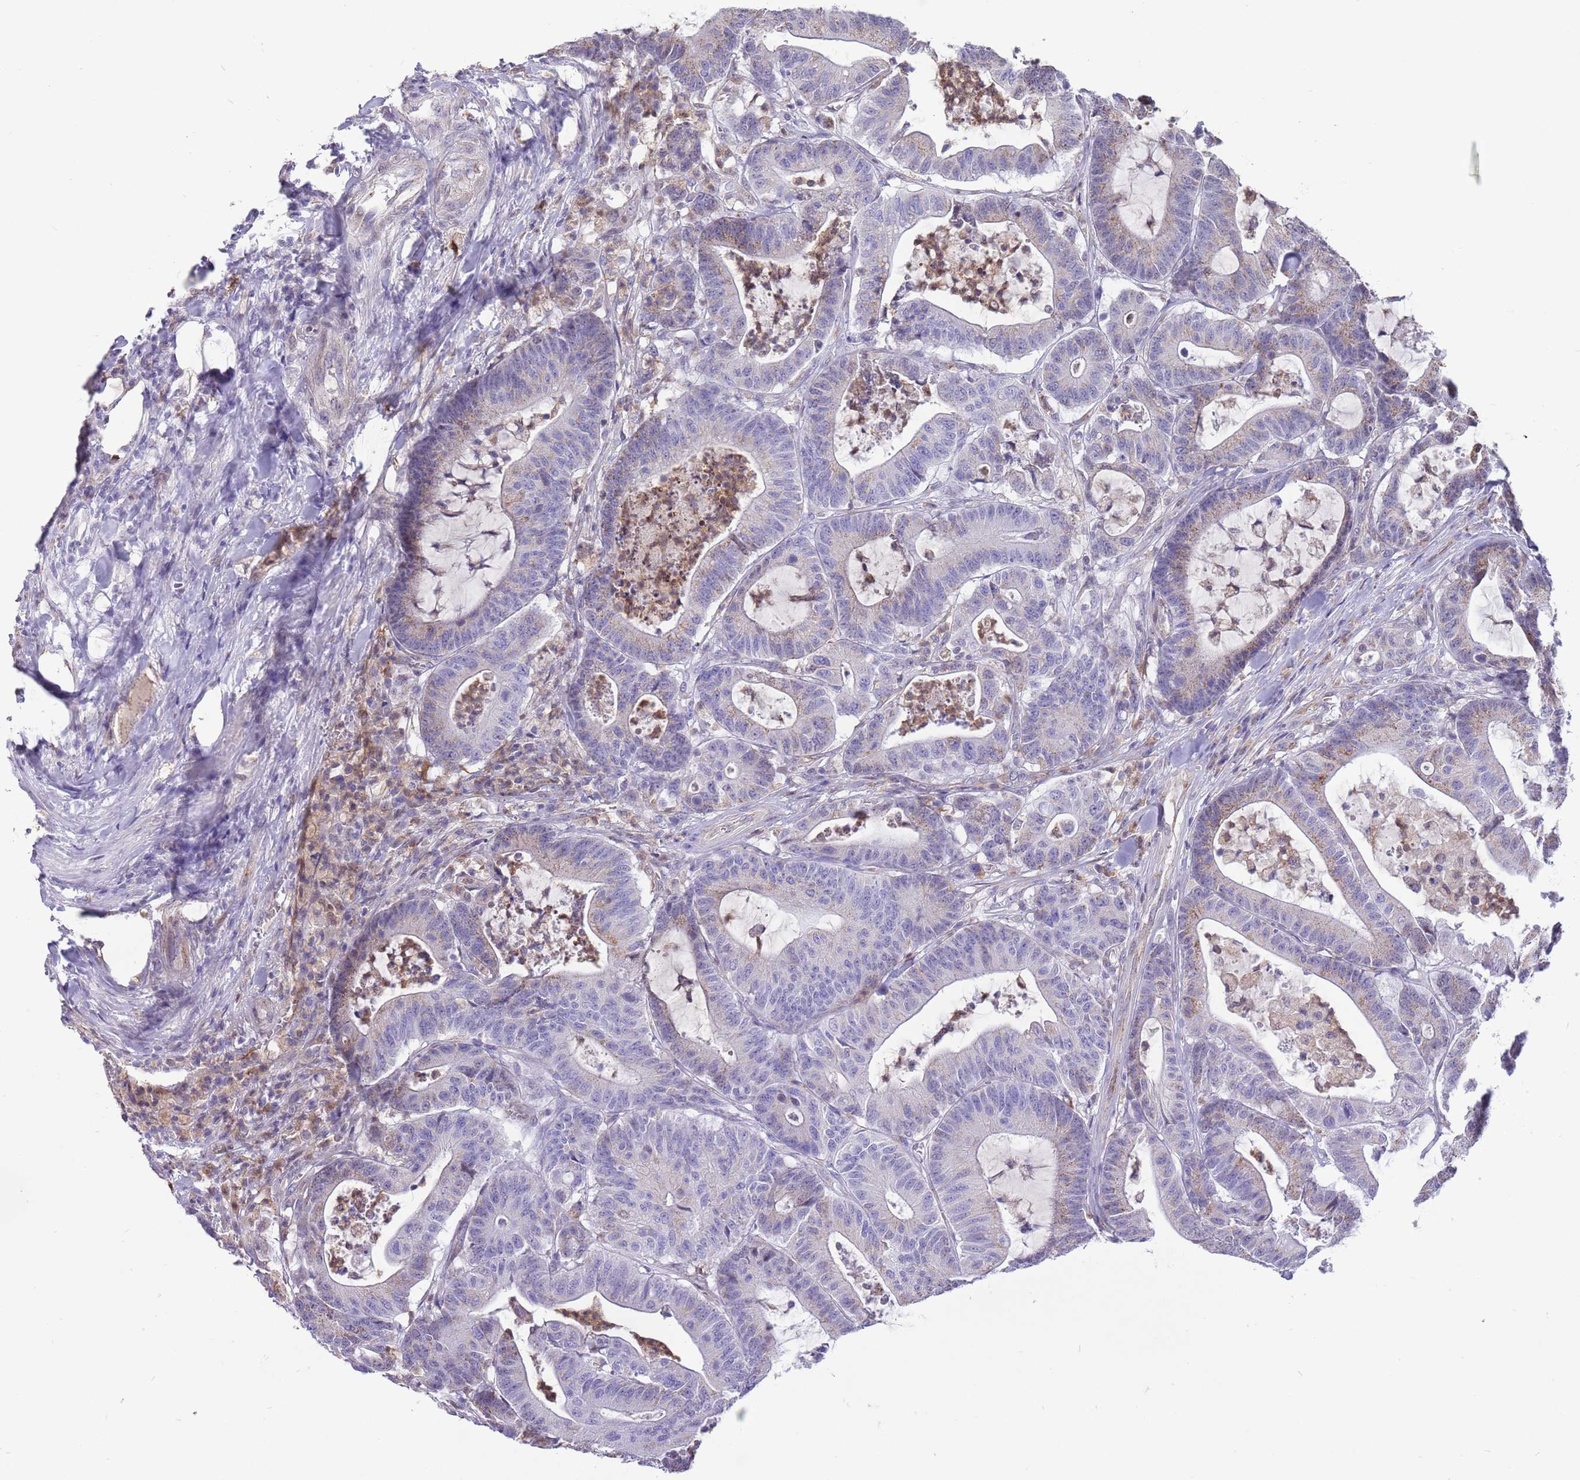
{"staining": {"intensity": "moderate", "quantity": "<25%", "location": "cytoplasmic/membranous"}, "tissue": "colorectal cancer", "cell_type": "Tumor cells", "image_type": "cancer", "snomed": [{"axis": "morphology", "description": "Adenocarcinoma, NOS"}, {"axis": "topography", "description": "Colon"}], "caption": "Immunohistochemical staining of human colorectal cancer exhibits low levels of moderate cytoplasmic/membranous protein staining in about <25% of tumor cells.", "gene": "PCNX1", "patient": {"sex": "female", "age": 84}}